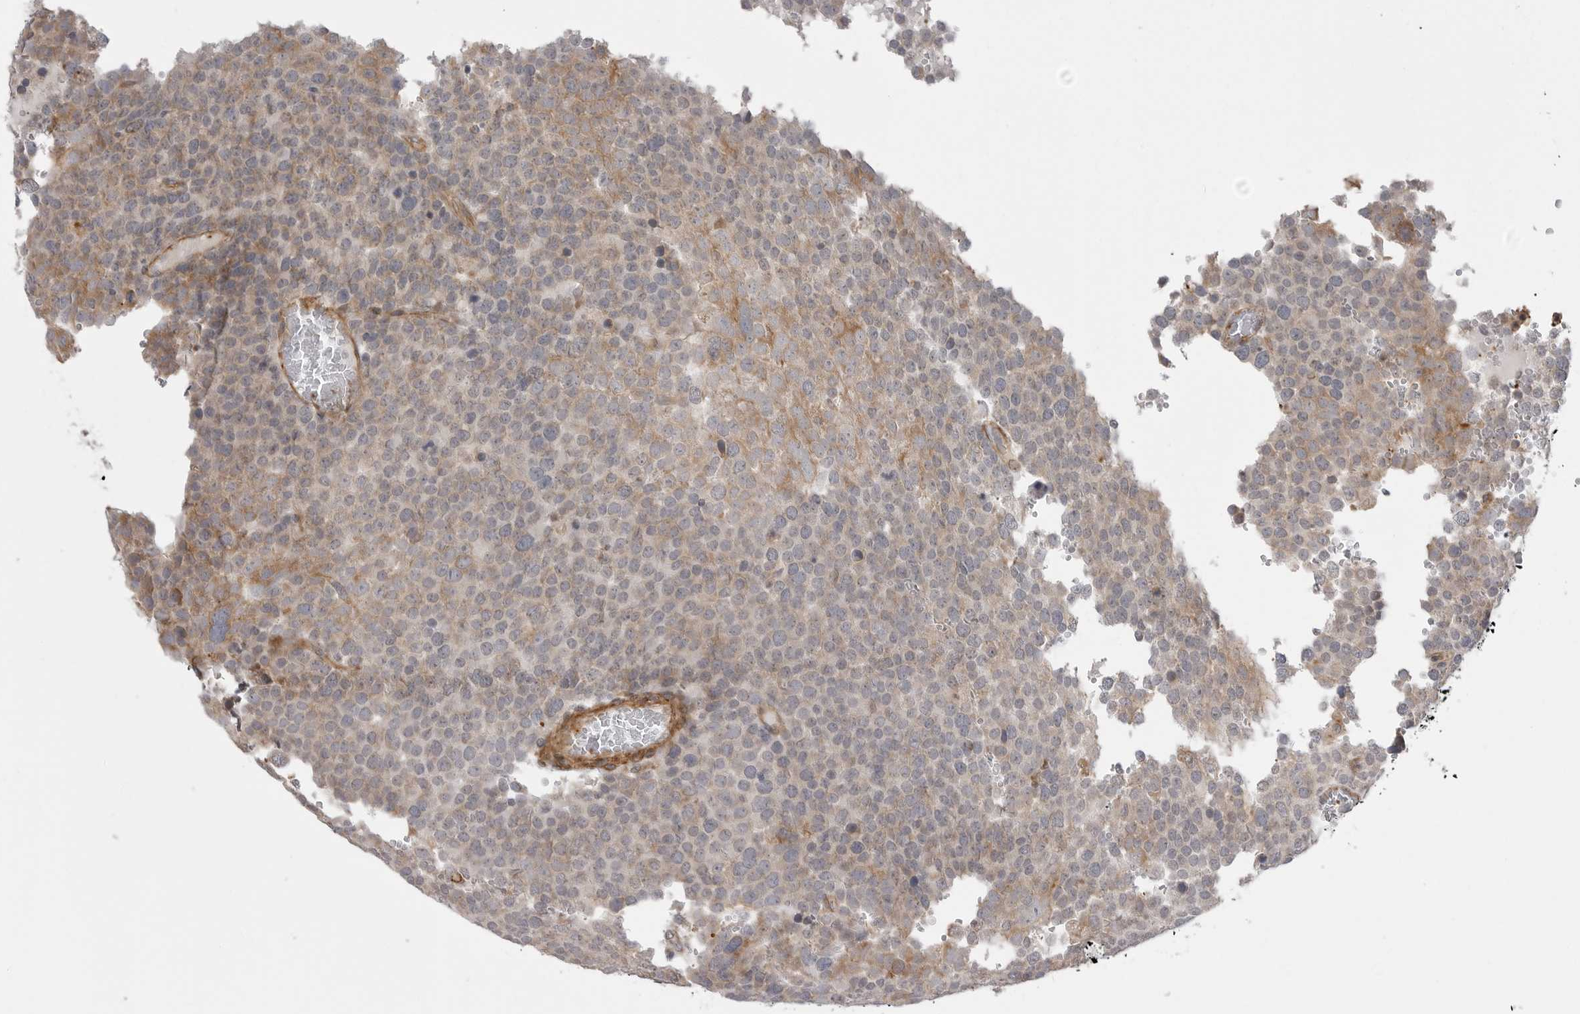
{"staining": {"intensity": "moderate", "quantity": "25%-75%", "location": "cytoplasmic/membranous"}, "tissue": "testis cancer", "cell_type": "Tumor cells", "image_type": "cancer", "snomed": [{"axis": "morphology", "description": "Seminoma, NOS"}, {"axis": "topography", "description": "Testis"}], "caption": "Seminoma (testis) was stained to show a protein in brown. There is medium levels of moderate cytoplasmic/membranous staining in about 25%-75% of tumor cells.", "gene": "SCP2", "patient": {"sex": "male", "age": 71}}